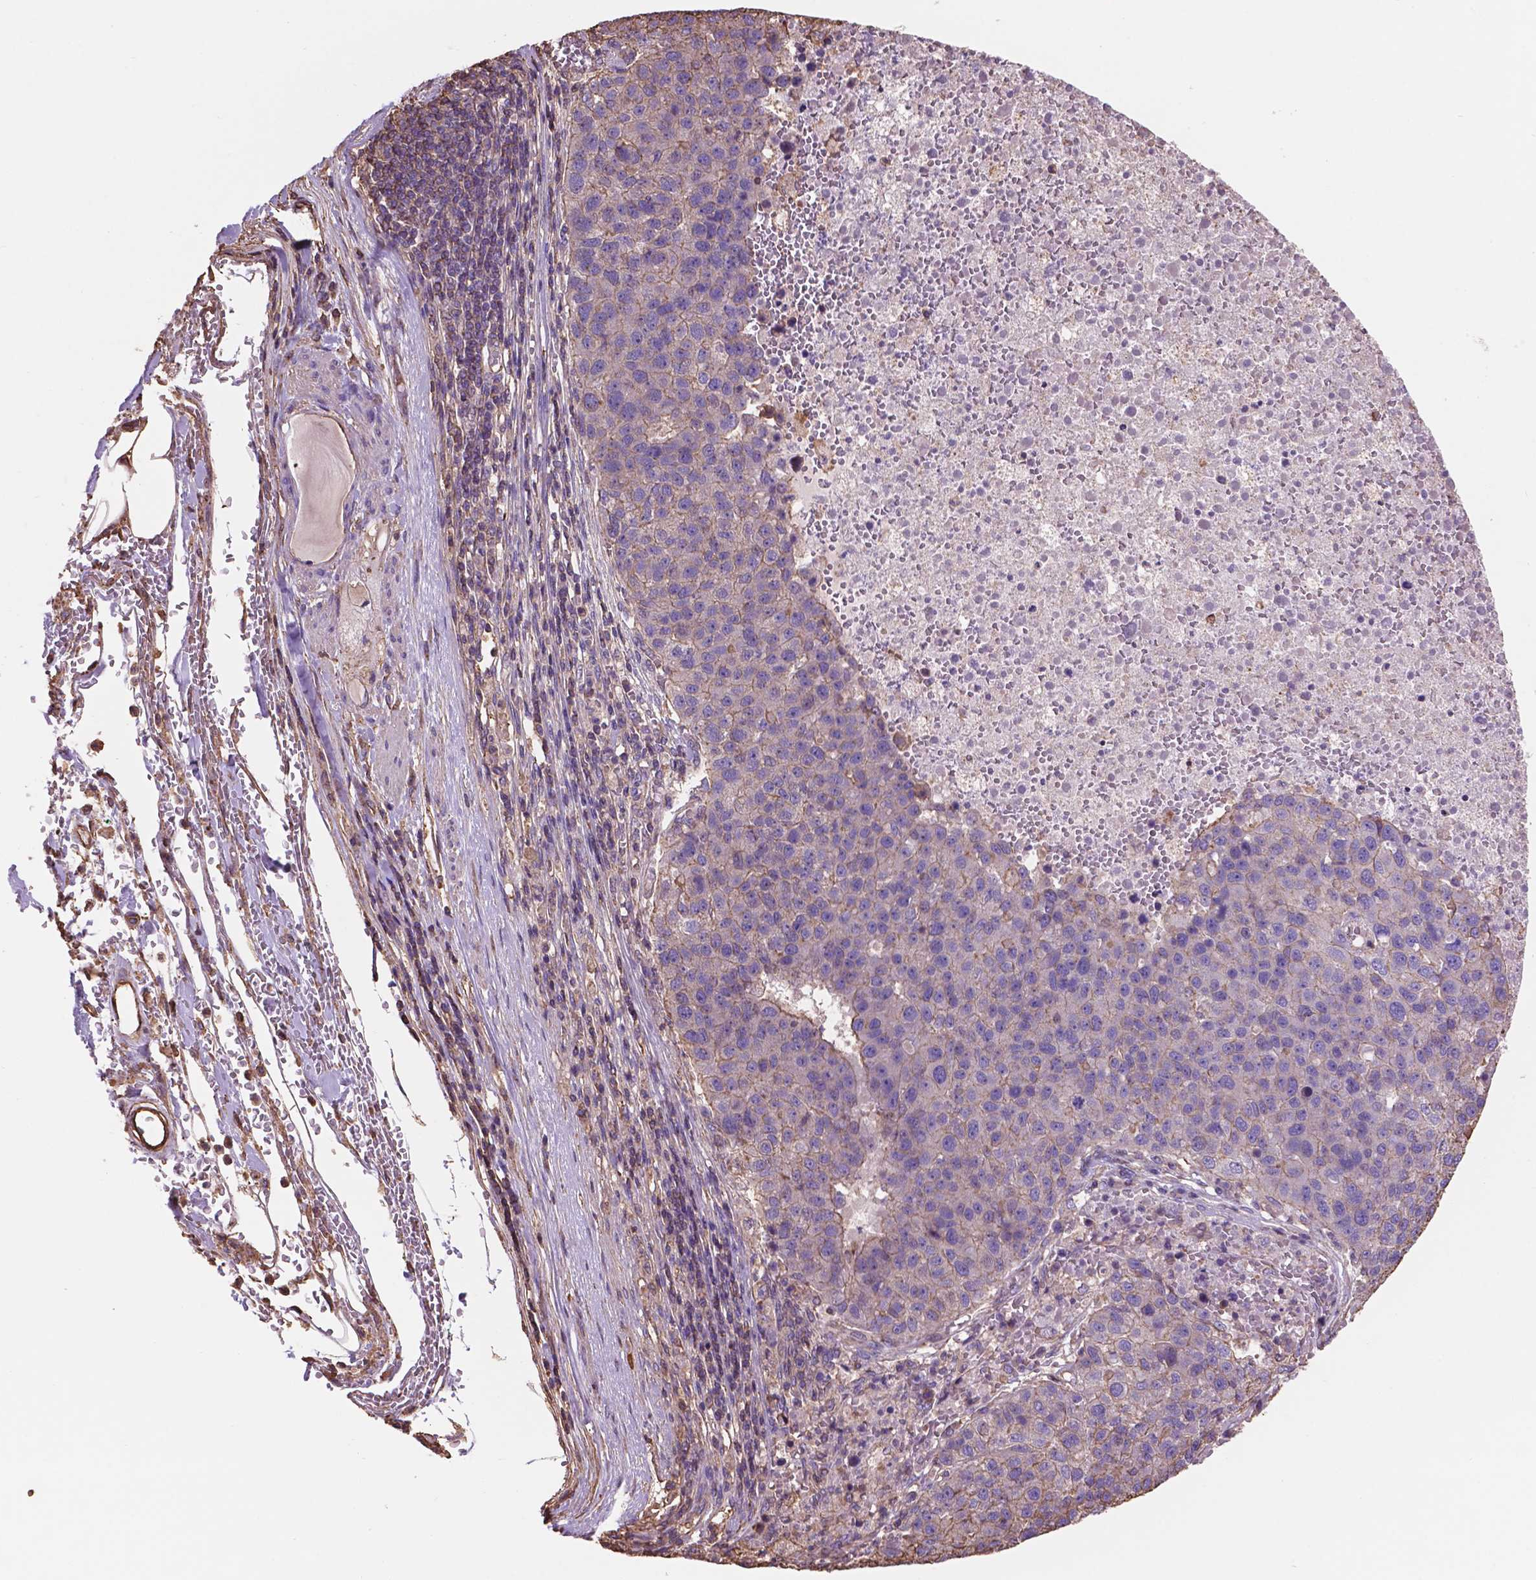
{"staining": {"intensity": "weak", "quantity": ">75%", "location": "cytoplasmic/membranous"}, "tissue": "pancreatic cancer", "cell_type": "Tumor cells", "image_type": "cancer", "snomed": [{"axis": "morphology", "description": "Adenocarcinoma, NOS"}, {"axis": "topography", "description": "Pancreas"}], "caption": "DAB immunohistochemical staining of adenocarcinoma (pancreatic) exhibits weak cytoplasmic/membranous protein positivity in approximately >75% of tumor cells.", "gene": "NIPA2", "patient": {"sex": "female", "age": 61}}